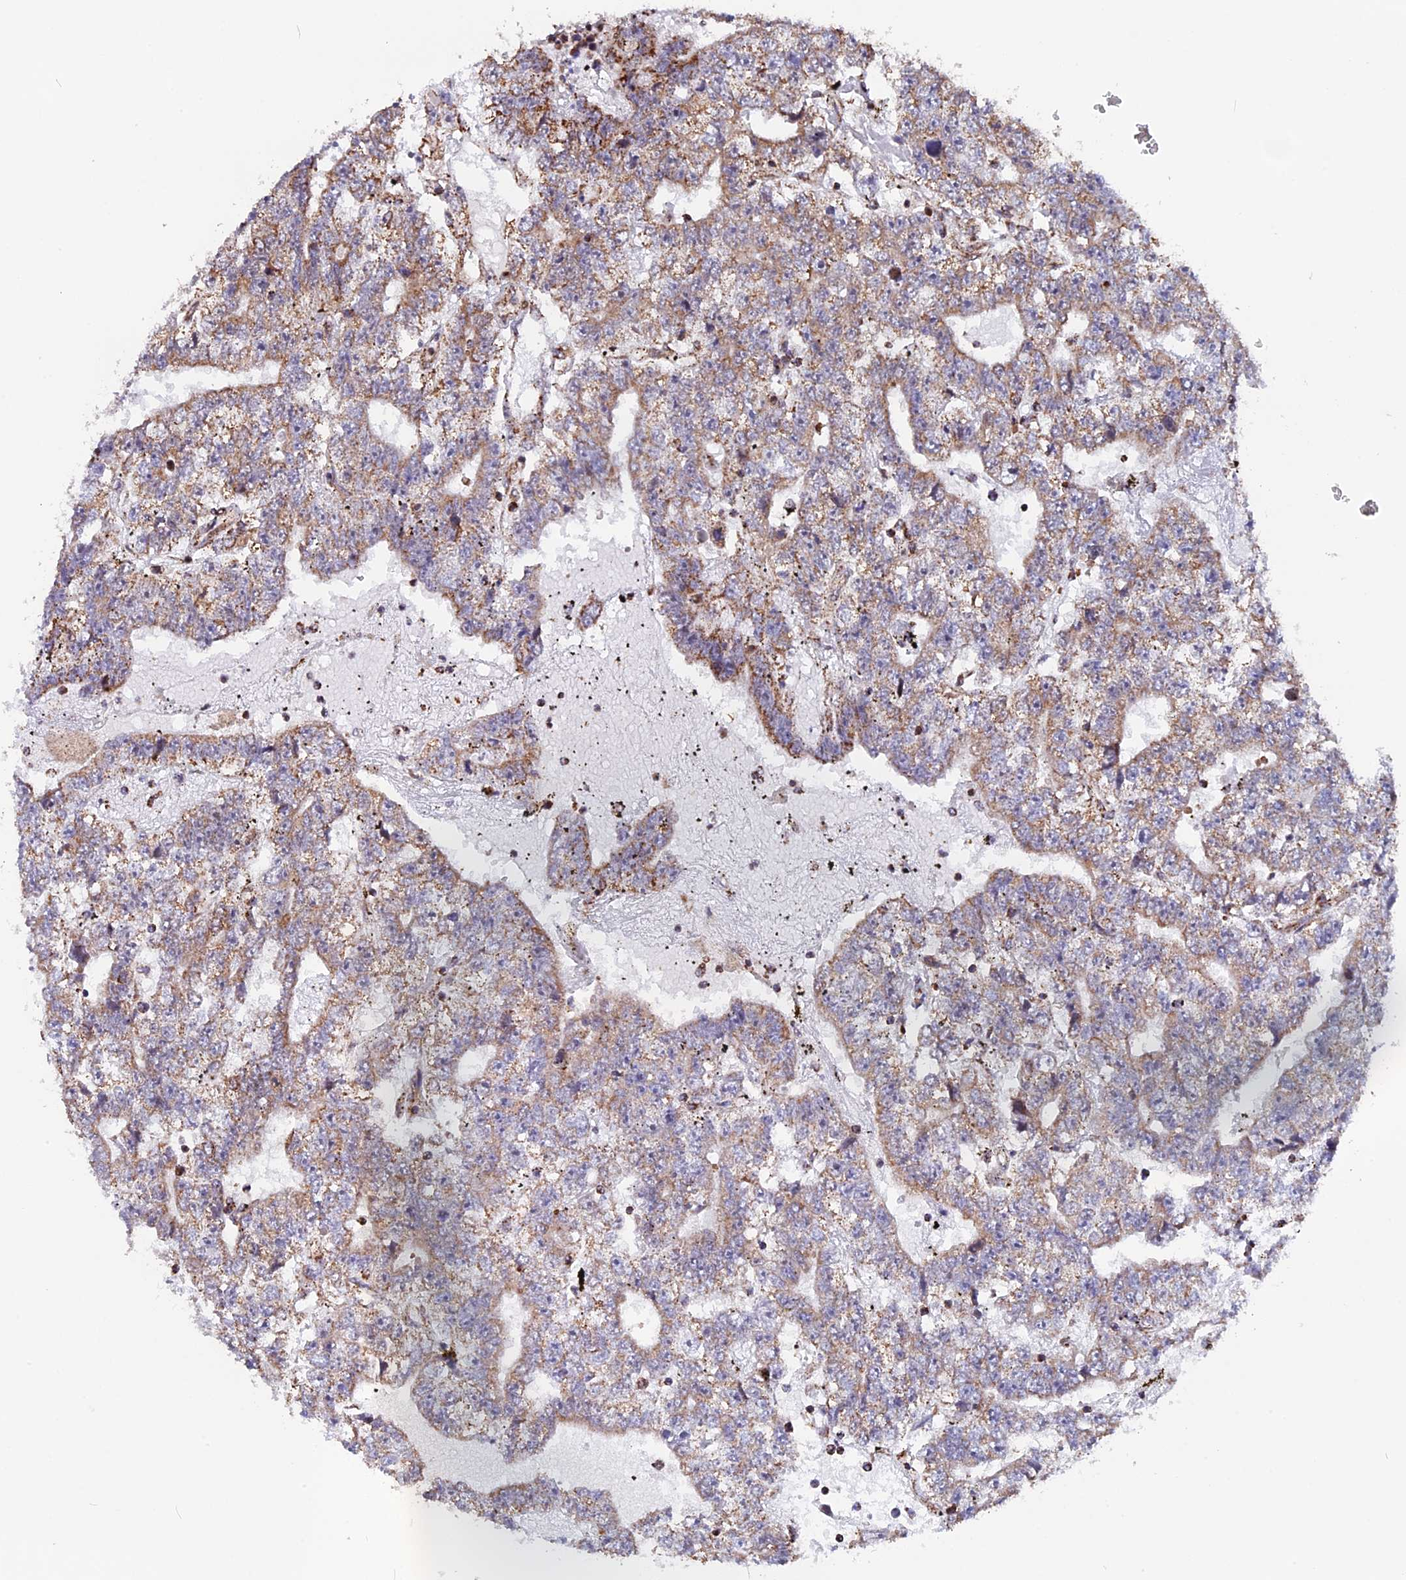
{"staining": {"intensity": "moderate", "quantity": "25%-75%", "location": "cytoplasmic/membranous"}, "tissue": "testis cancer", "cell_type": "Tumor cells", "image_type": "cancer", "snomed": [{"axis": "morphology", "description": "Carcinoma, Embryonal, NOS"}, {"axis": "topography", "description": "Testis"}], "caption": "There is medium levels of moderate cytoplasmic/membranous expression in tumor cells of testis cancer, as demonstrated by immunohistochemical staining (brown color).", "gene": "FAM174C", "patient": {"sex": "male", "age": 25}}